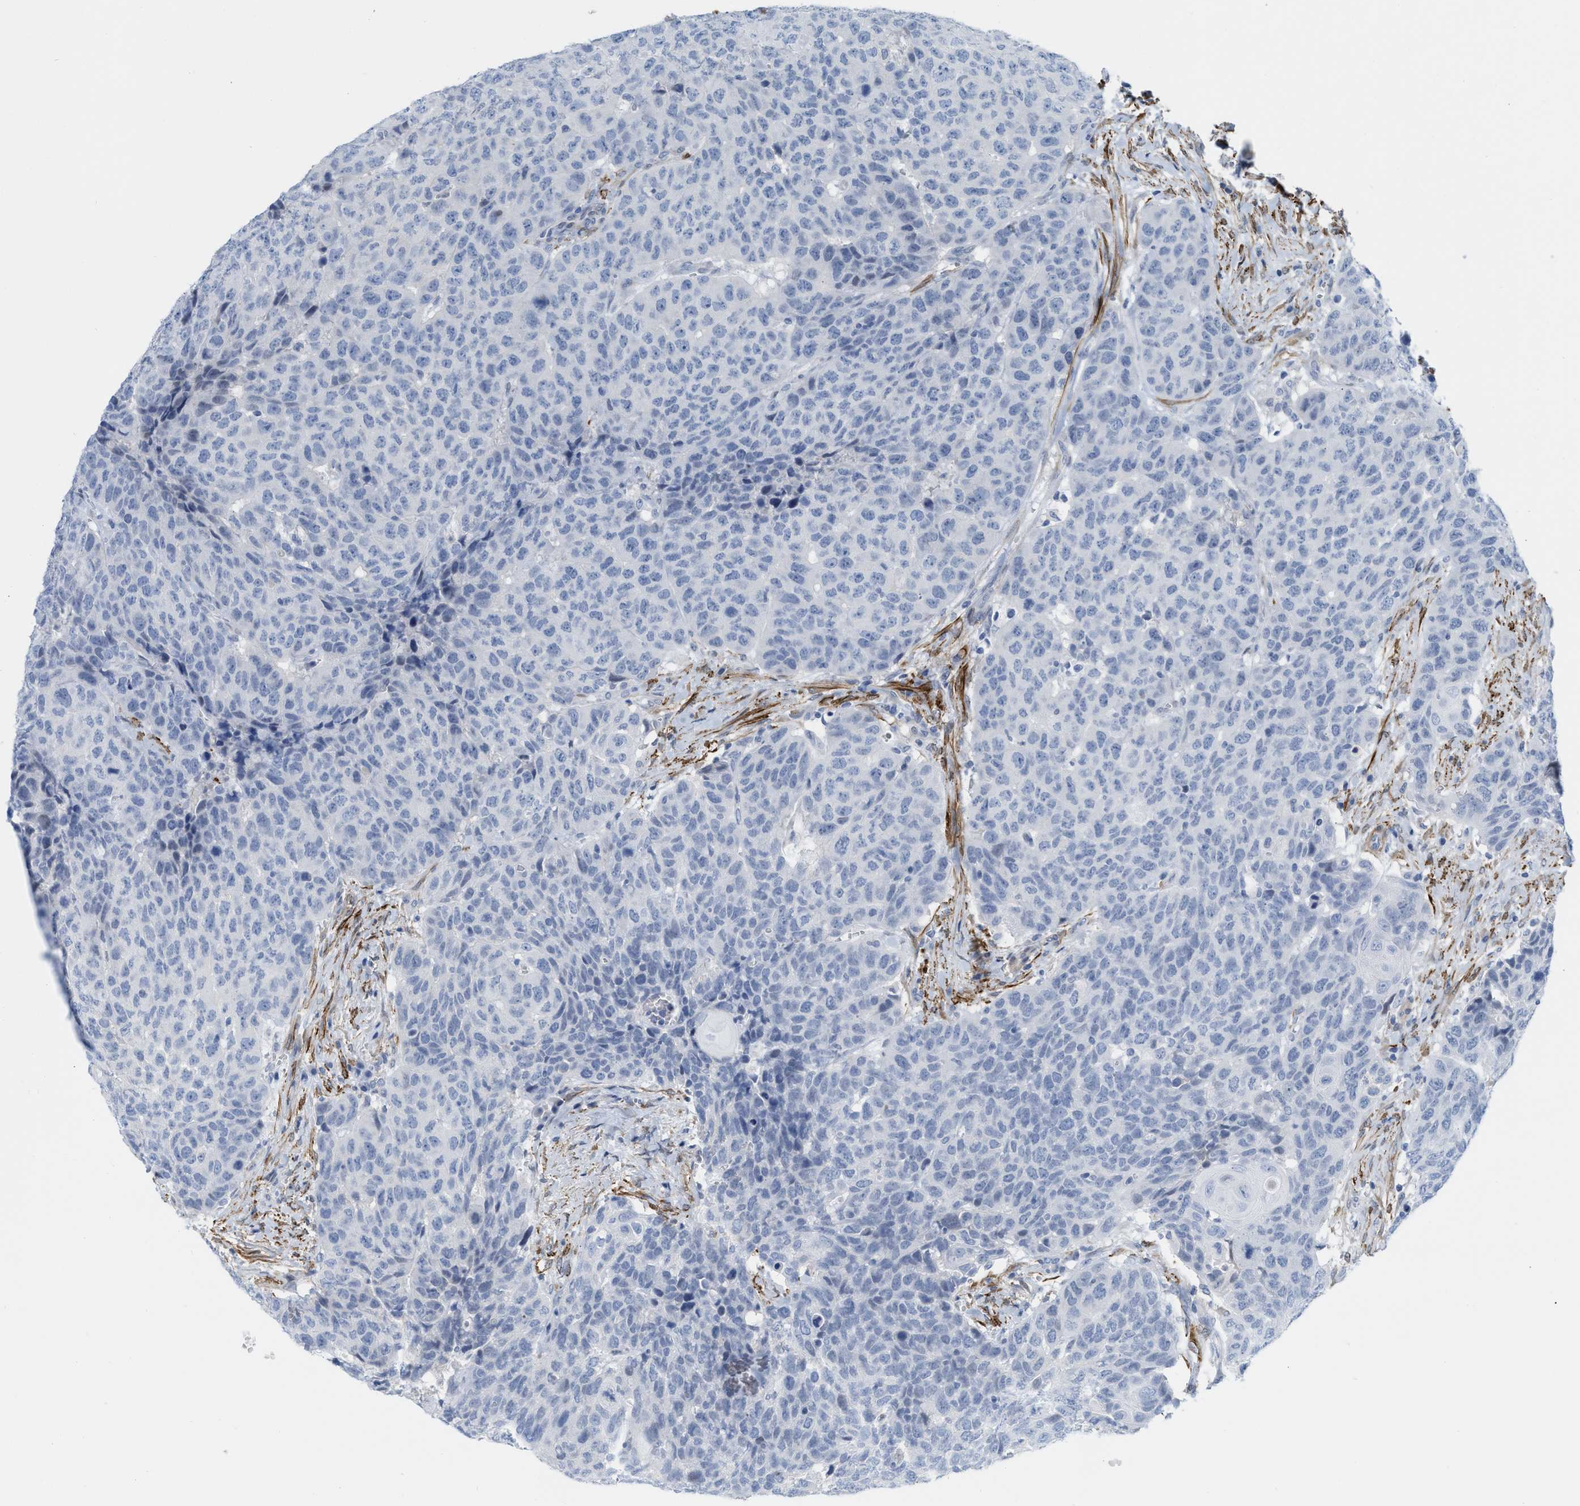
{"staining": {"intensity": "negative", "quantity": "none", "location": "none"}, "tissue": "head and neck cancer", "cell_type": "Tumor cells", "image_type": "cancer", "snomed": [{"axis": "morphology", "description": "Squamous cell carcinoma, NOS"}, {"axis": "topography", "description": "Head-Neck"}], "caption": "Immunohistochemical staining of human head and neck cancer (squamous cell carcinoma) exhibits no significant expression in tumor cells.", "gene": "TAGLN", "patient": {"sex": "male", "age": 66}}